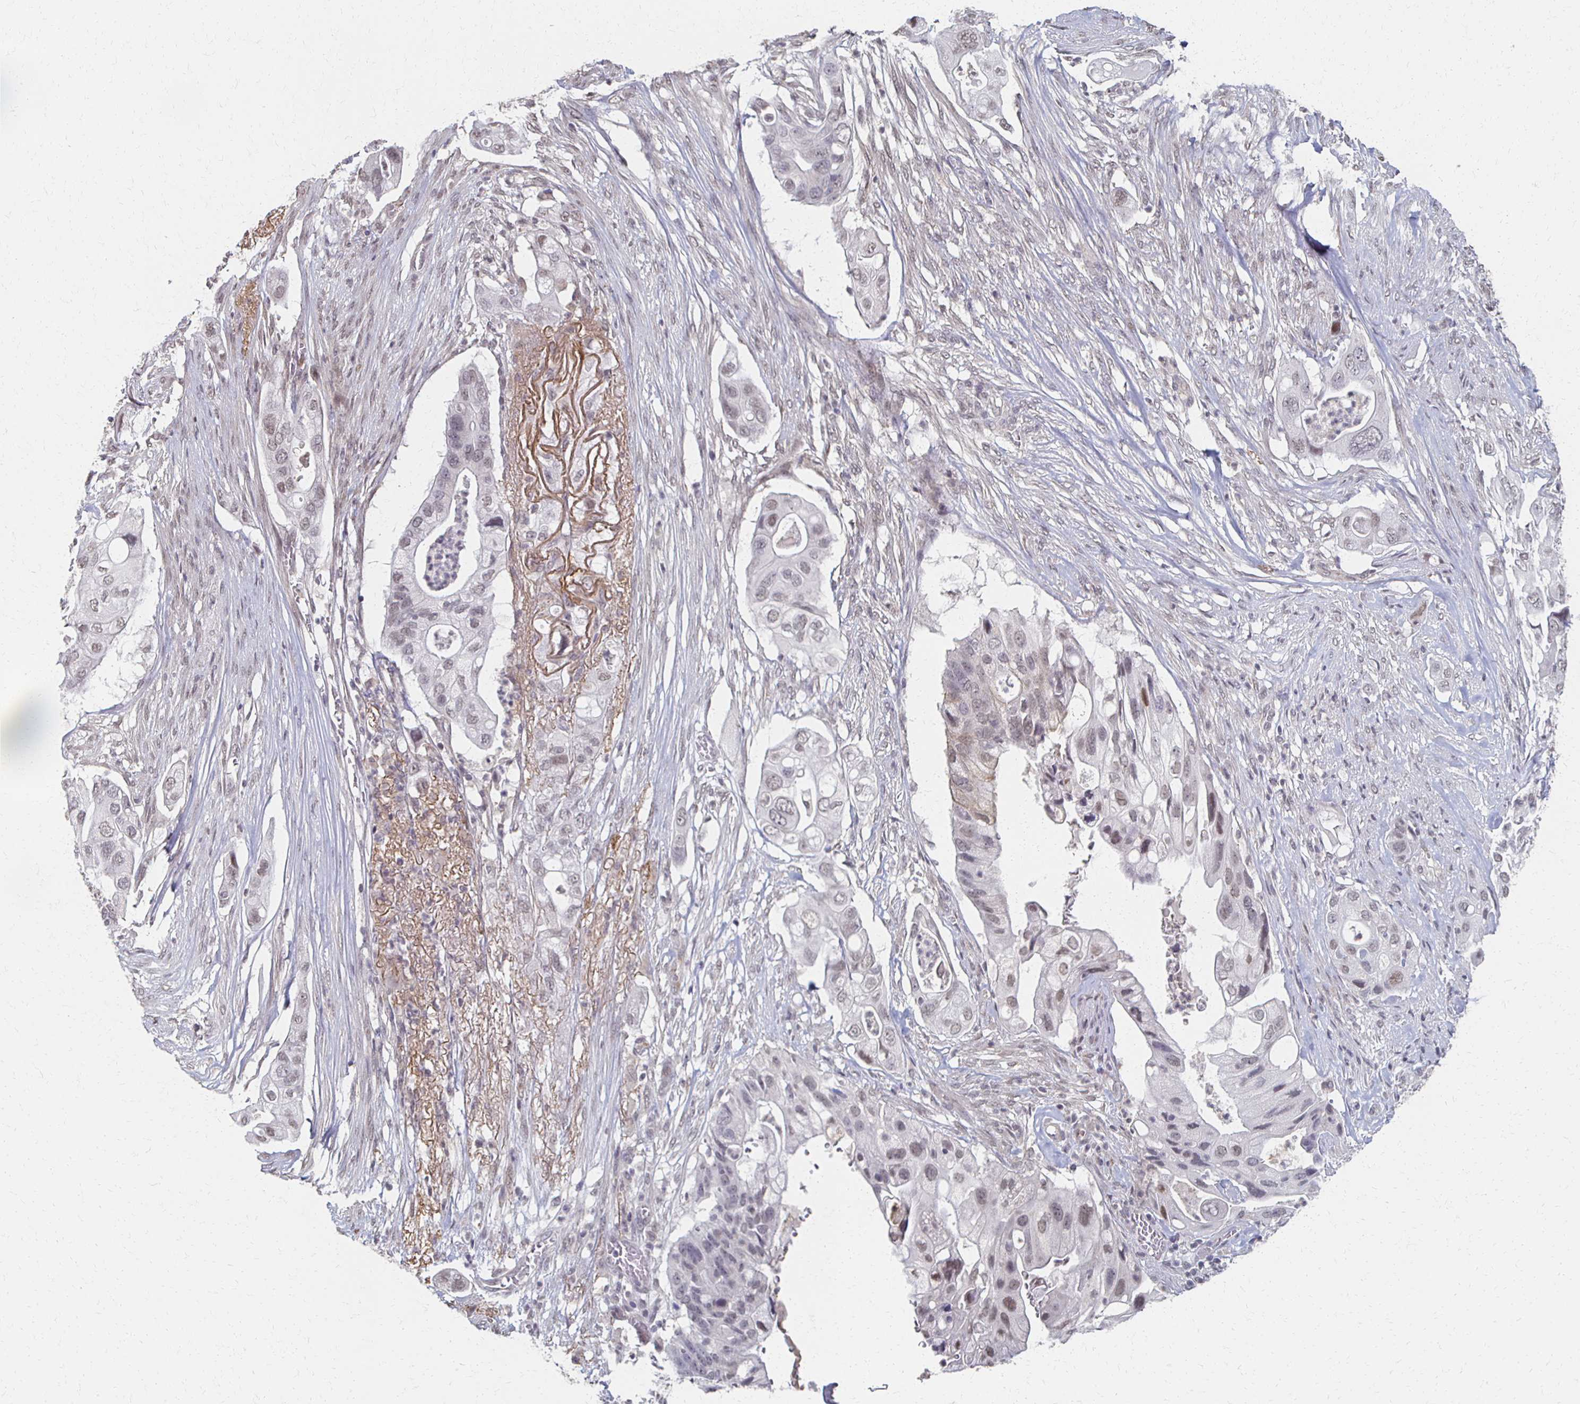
{"staining": {"intensity": "weak", "quantity": "25%-75%", "location": "nuclear"}, "tissue": "pancreatic cancer", "cell_type": "Tumor cells", "image_type": "cancer", "snomed": [{"axis": "morphology", "description": "Adenocarcinoma, NOS"}, {"axis": "topography", "description": "Pancreas"}], "caption": "The image reveals immunohistochemical staining of pancreatic cancer (adenocarcinoma). There is weak nuclear staining is identified in approximately 25%-75% of tumor cells.", "gene": "DAB1", "patient": {"sex": "female", "age": 72}}